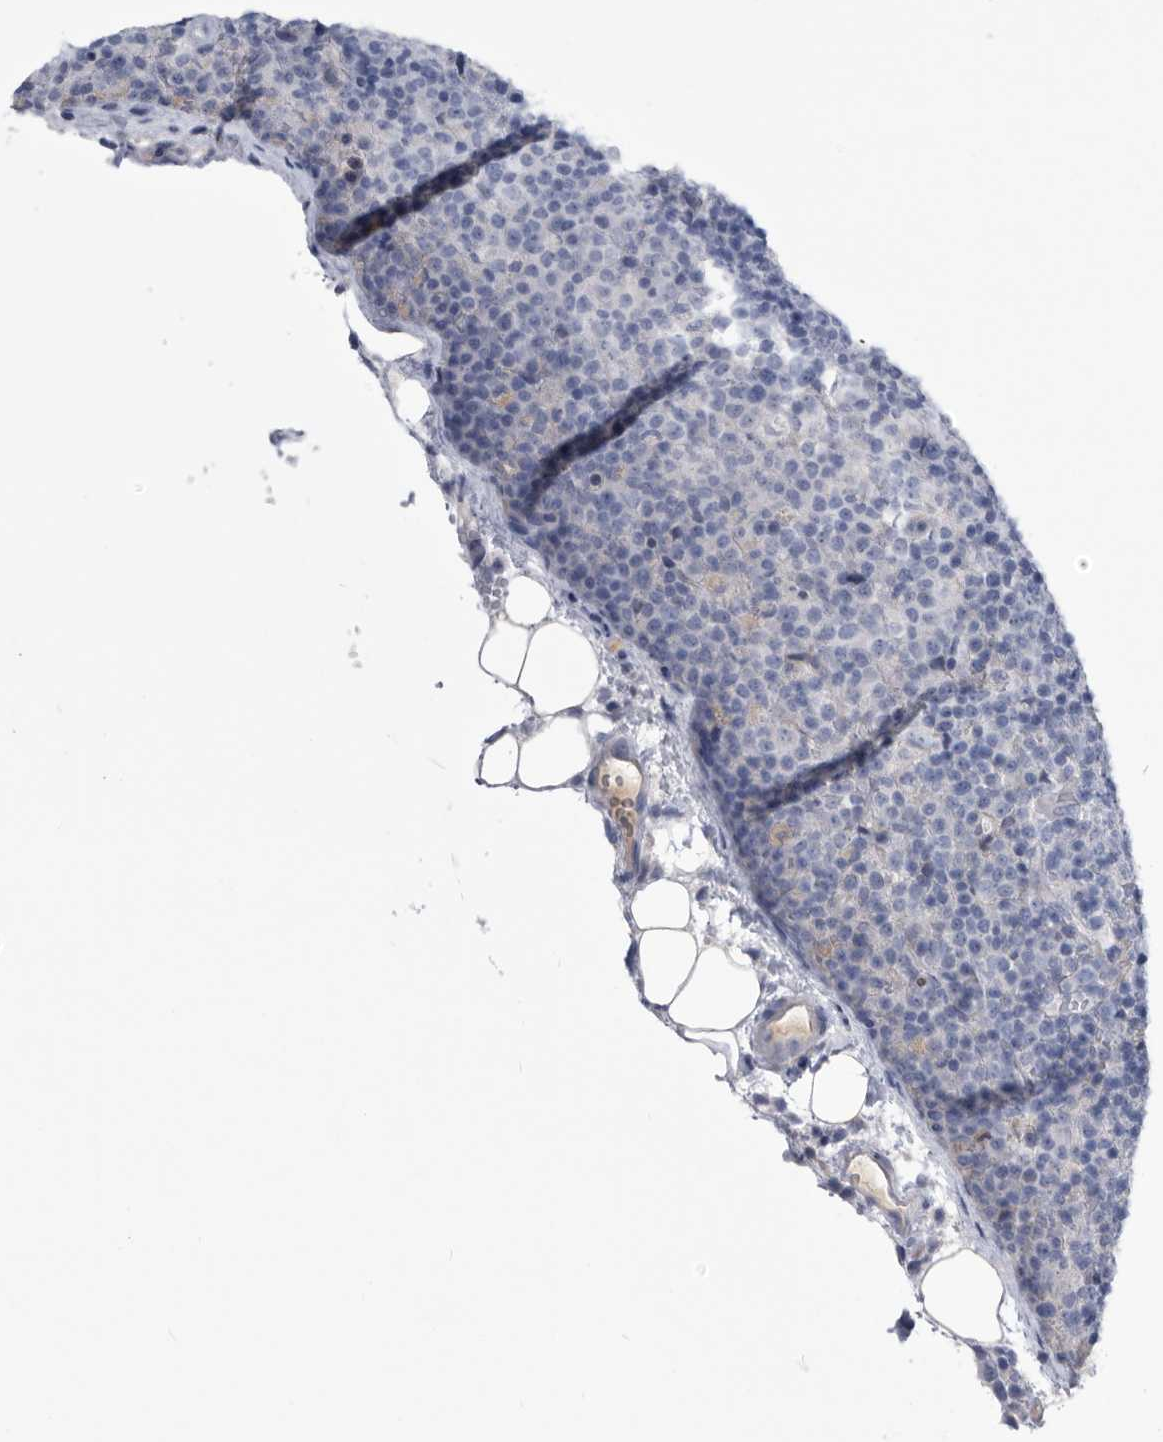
{"staining": {"intensity": "negative", "quantity": "none", "location": "none"}, "tissue": "lymphoma", "cell_type": "Tumor cells", "image_type": "cancer", "snomed": [{"axis": "morphology", "description": "Malignant lymphoma, non-Hodgkin's type, High grade"}, {"axis": "topography", "description": "Lymph node"}], "caption": "Immunohistochemistry (IHC) micrograph of high-grade malignant lymphoma, non-Hodgkin's type stained for a protein (brown), which shows no positivity in tumor cells. (DAB (3,3'-diaminobenzidine) immunohistochemistry (IHC), high magnification).", "gene": "BTBD6", "patient": {"sex": "male", "age": 13}}